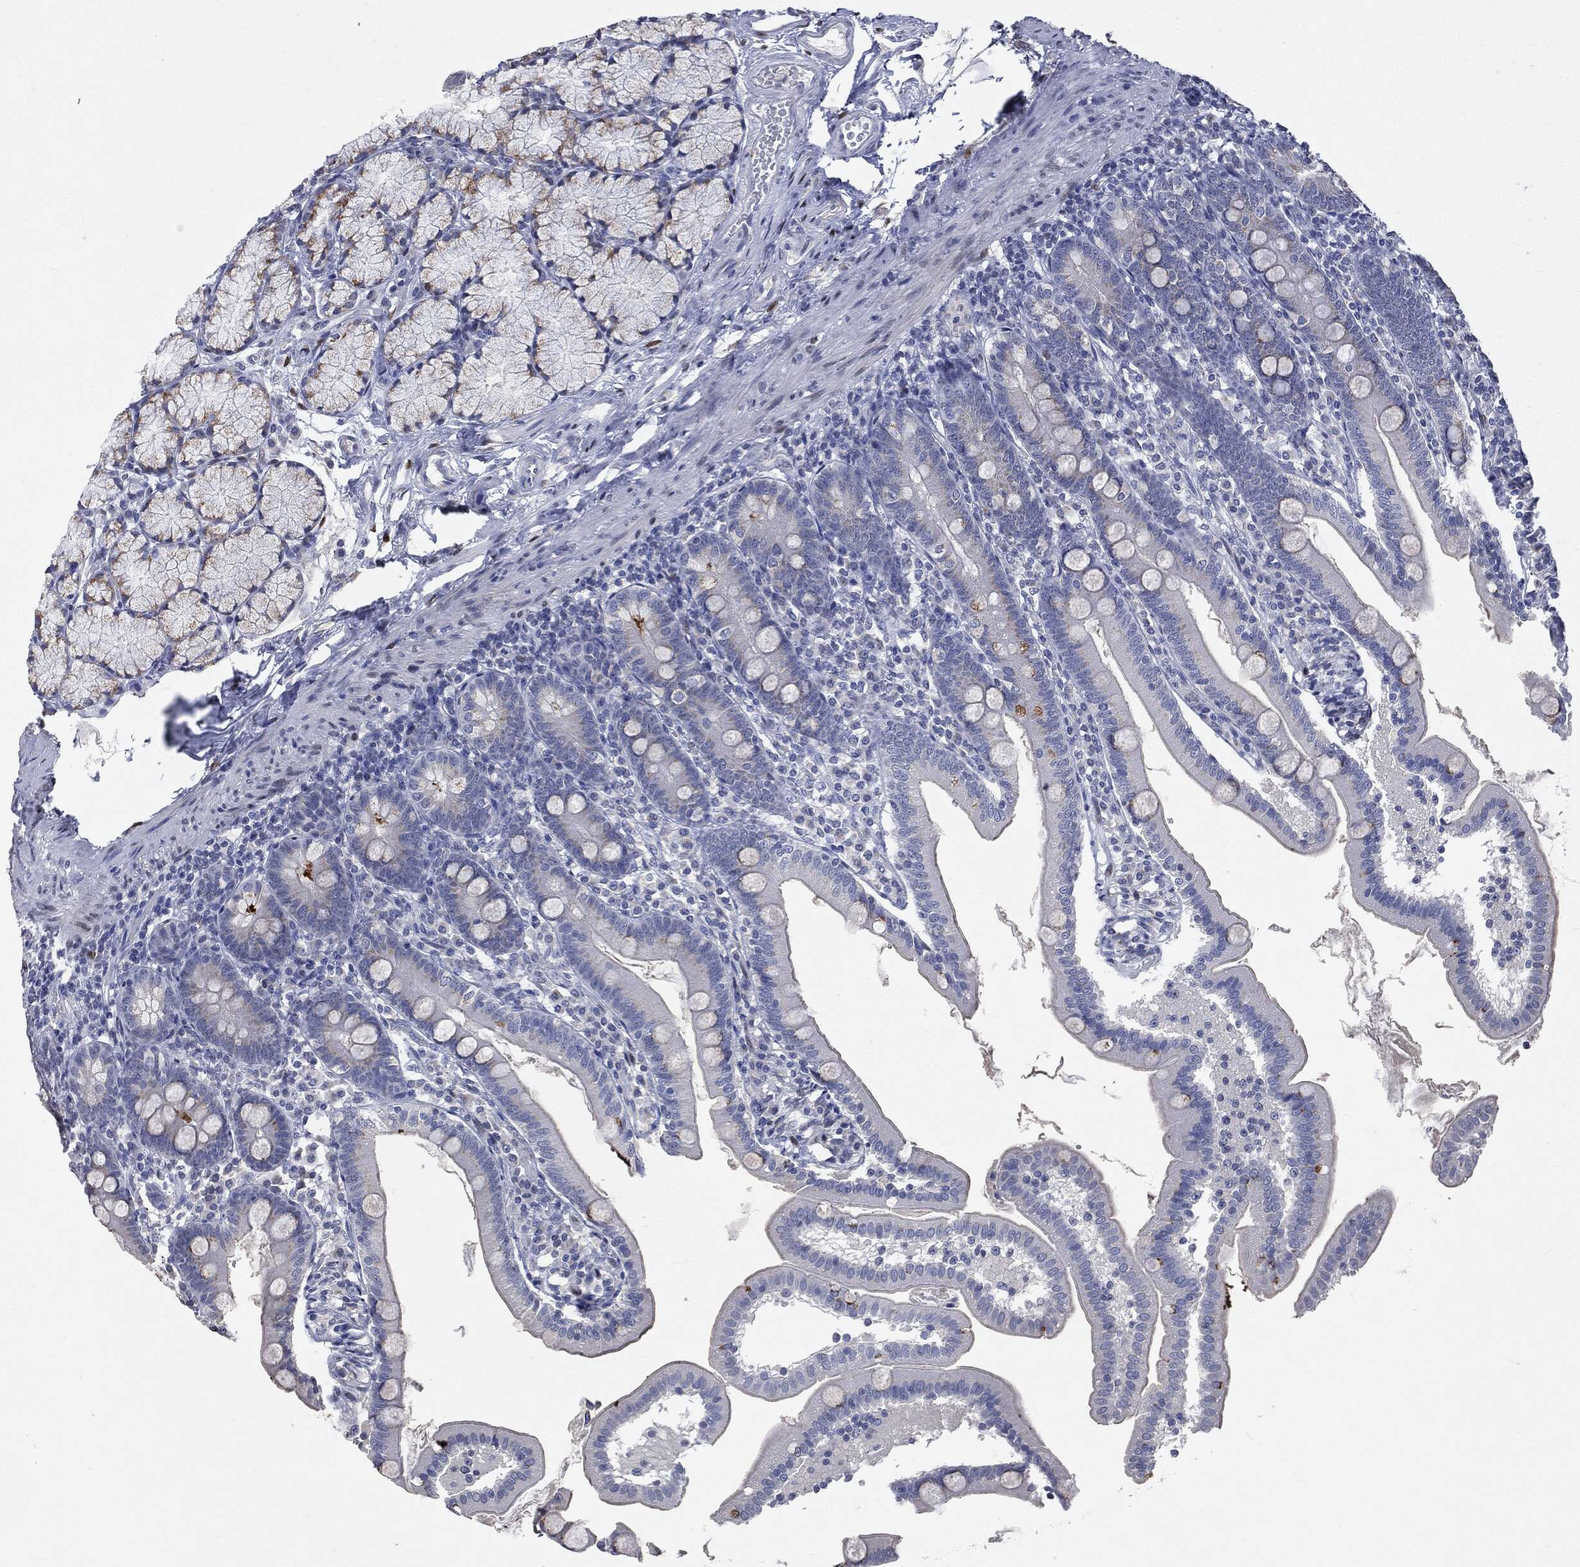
{"staining": {"intensity": "moderate", "quantity": "<25%", "location": "cytoplasmic/membranous"}, "tissue": "duodenum", "cell_type": "Glandular cells", "image_type": "normal", "snomed": [{"axis": "morphology", "description": "Normal tissue, NOS"}, {"axis": "topography", "description": "Duodenum"}], "caption": "The photomicrograph exhibits a brown stain indicating the presence of a protein in the cytoplasmic/membranous of glandular cells in duodenum. The protein of interest is stained brown, and the nuclei are stained in blue (DAB (3,3'-diaminobenzidine) IHC with brightfield microscopy, high magnification).", "gene": "CASD1", "patient": {"sex": "female", "age": 67}}